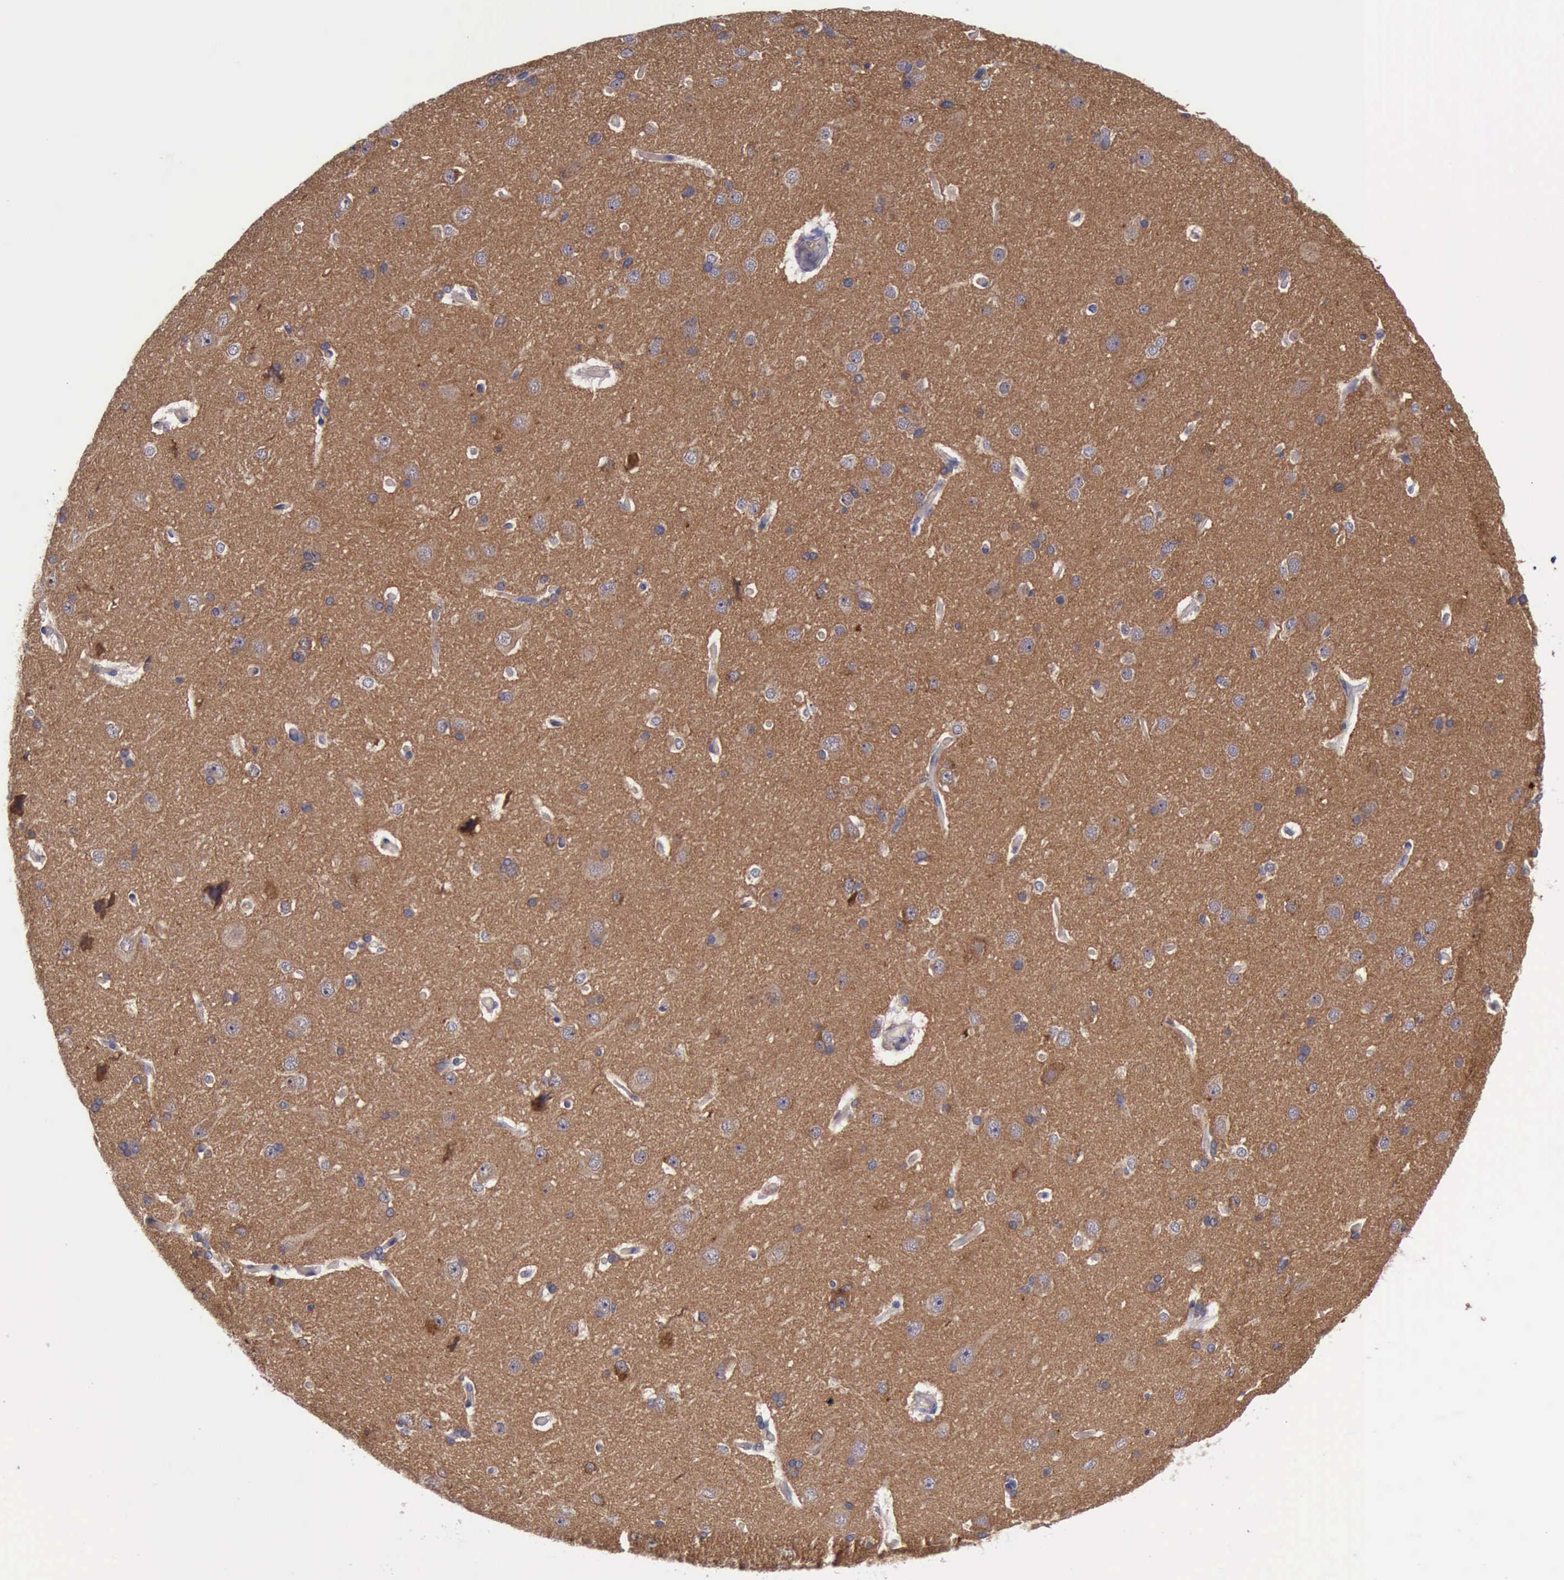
{"staining": {"intensity": "negative", "quantity": "none", "location": "none"}, "tissue": "cerebral cortex", "cell_type": "Endothelial cells", "image_type": "normal", "snomed": [{"axis": "morphology", "description": "Normal tissue, NOS"}, {"axis": "topography", "description": "Cerebral cortex"}], "caption": "IHC histopathology image of unremarkable cerebral cortex stained for a protein (brown), which shows no expression in endothelial cells.", "gene": "RAB39B", "patient": {"sex": "female", "age": 45}}